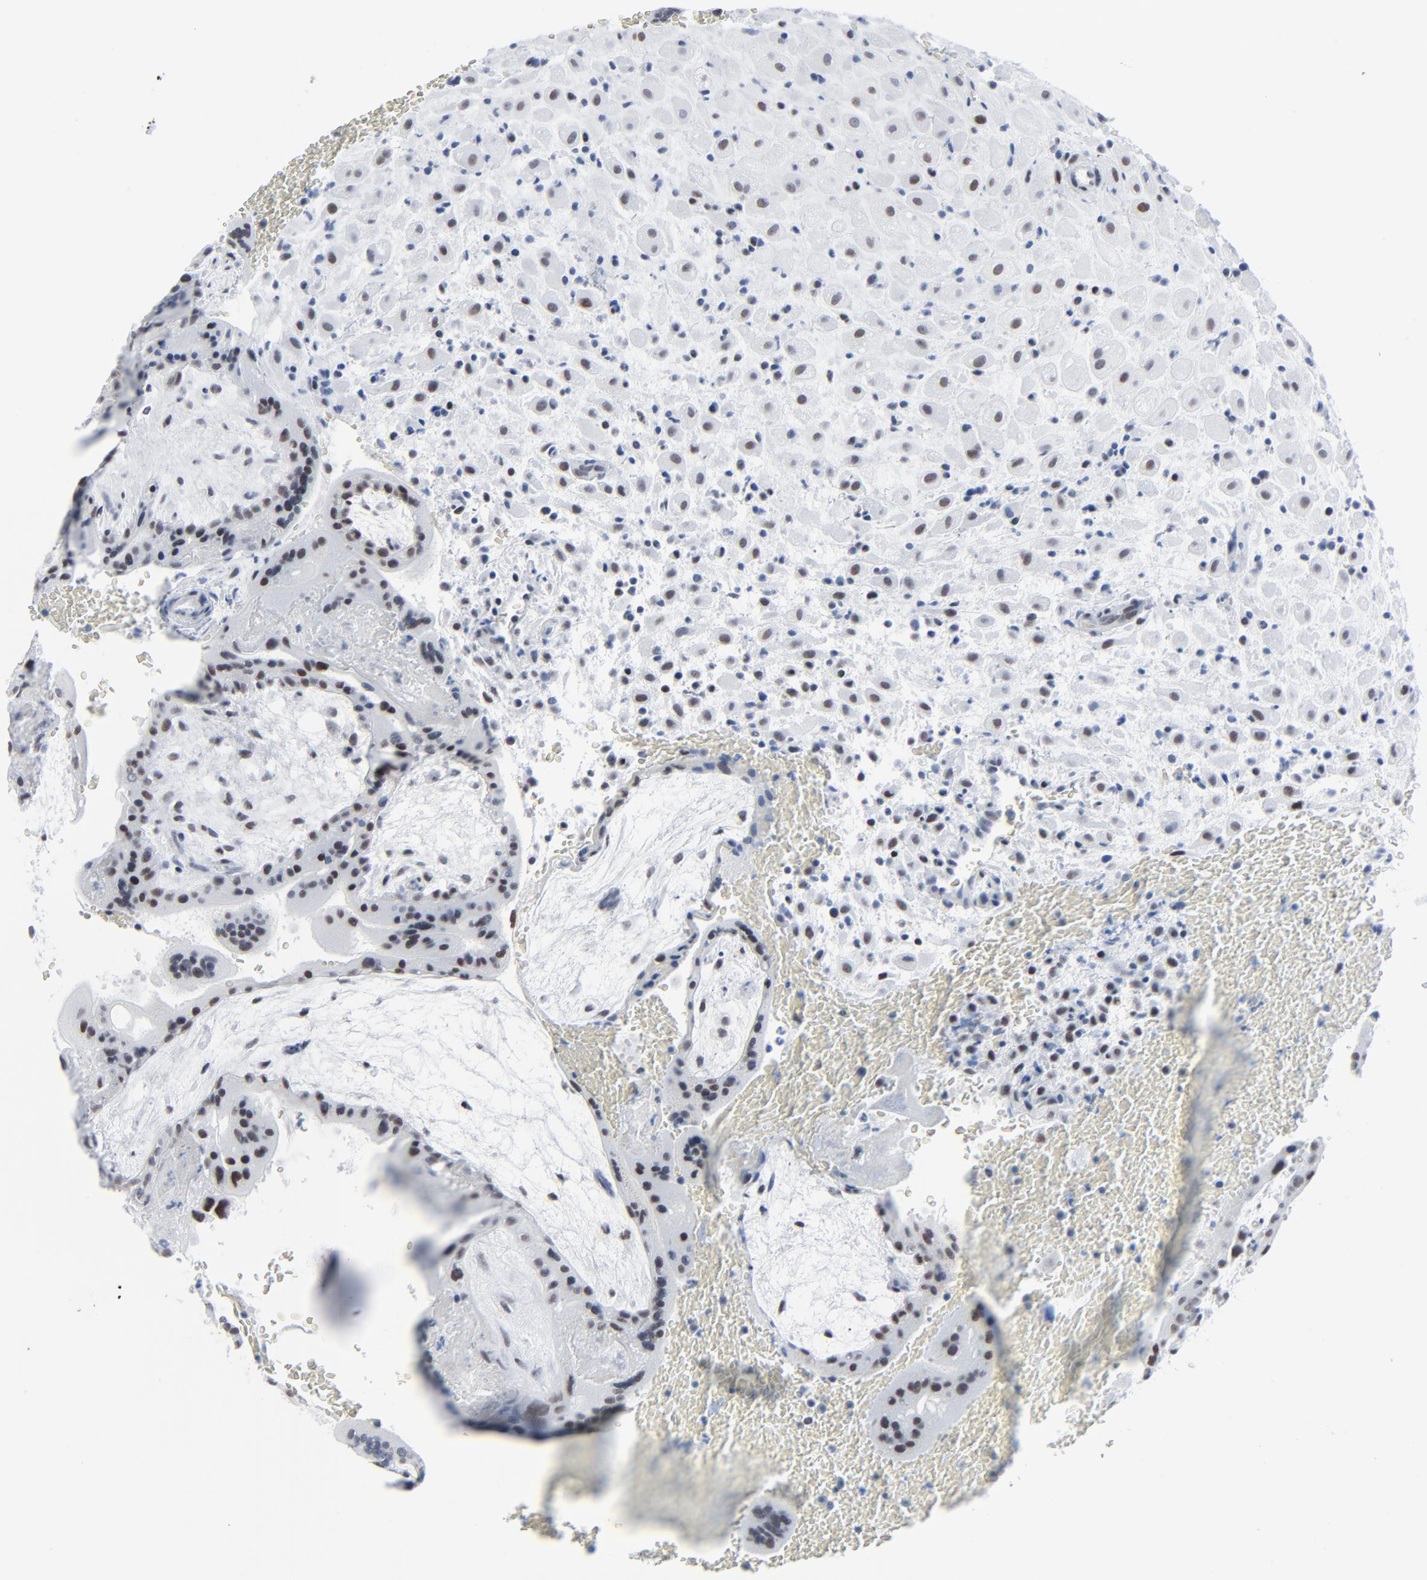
{"staining": {"intensity": "moderate", "quantity": ">75%", "location": "nuclear"}, "tissue": "placenta", "cell_type": "Decidual cells", "image_type": "normal", "snomed": [{"axis": "morphology", "description": "Normal tissue, NOS"}, {"axis": "topography", "description": "Placenta"}], "caption": "Decidual cells demonstrate medium levels of moderate nuclear staining in about >75% of cells in normal human placenta. The staining was performed using DAB, with brown indicating positive protein expression. Nuclei are stained blue with hematoxylin.", "gene": "SIRT1", "patient": {"sex": "female", "age": 35}}